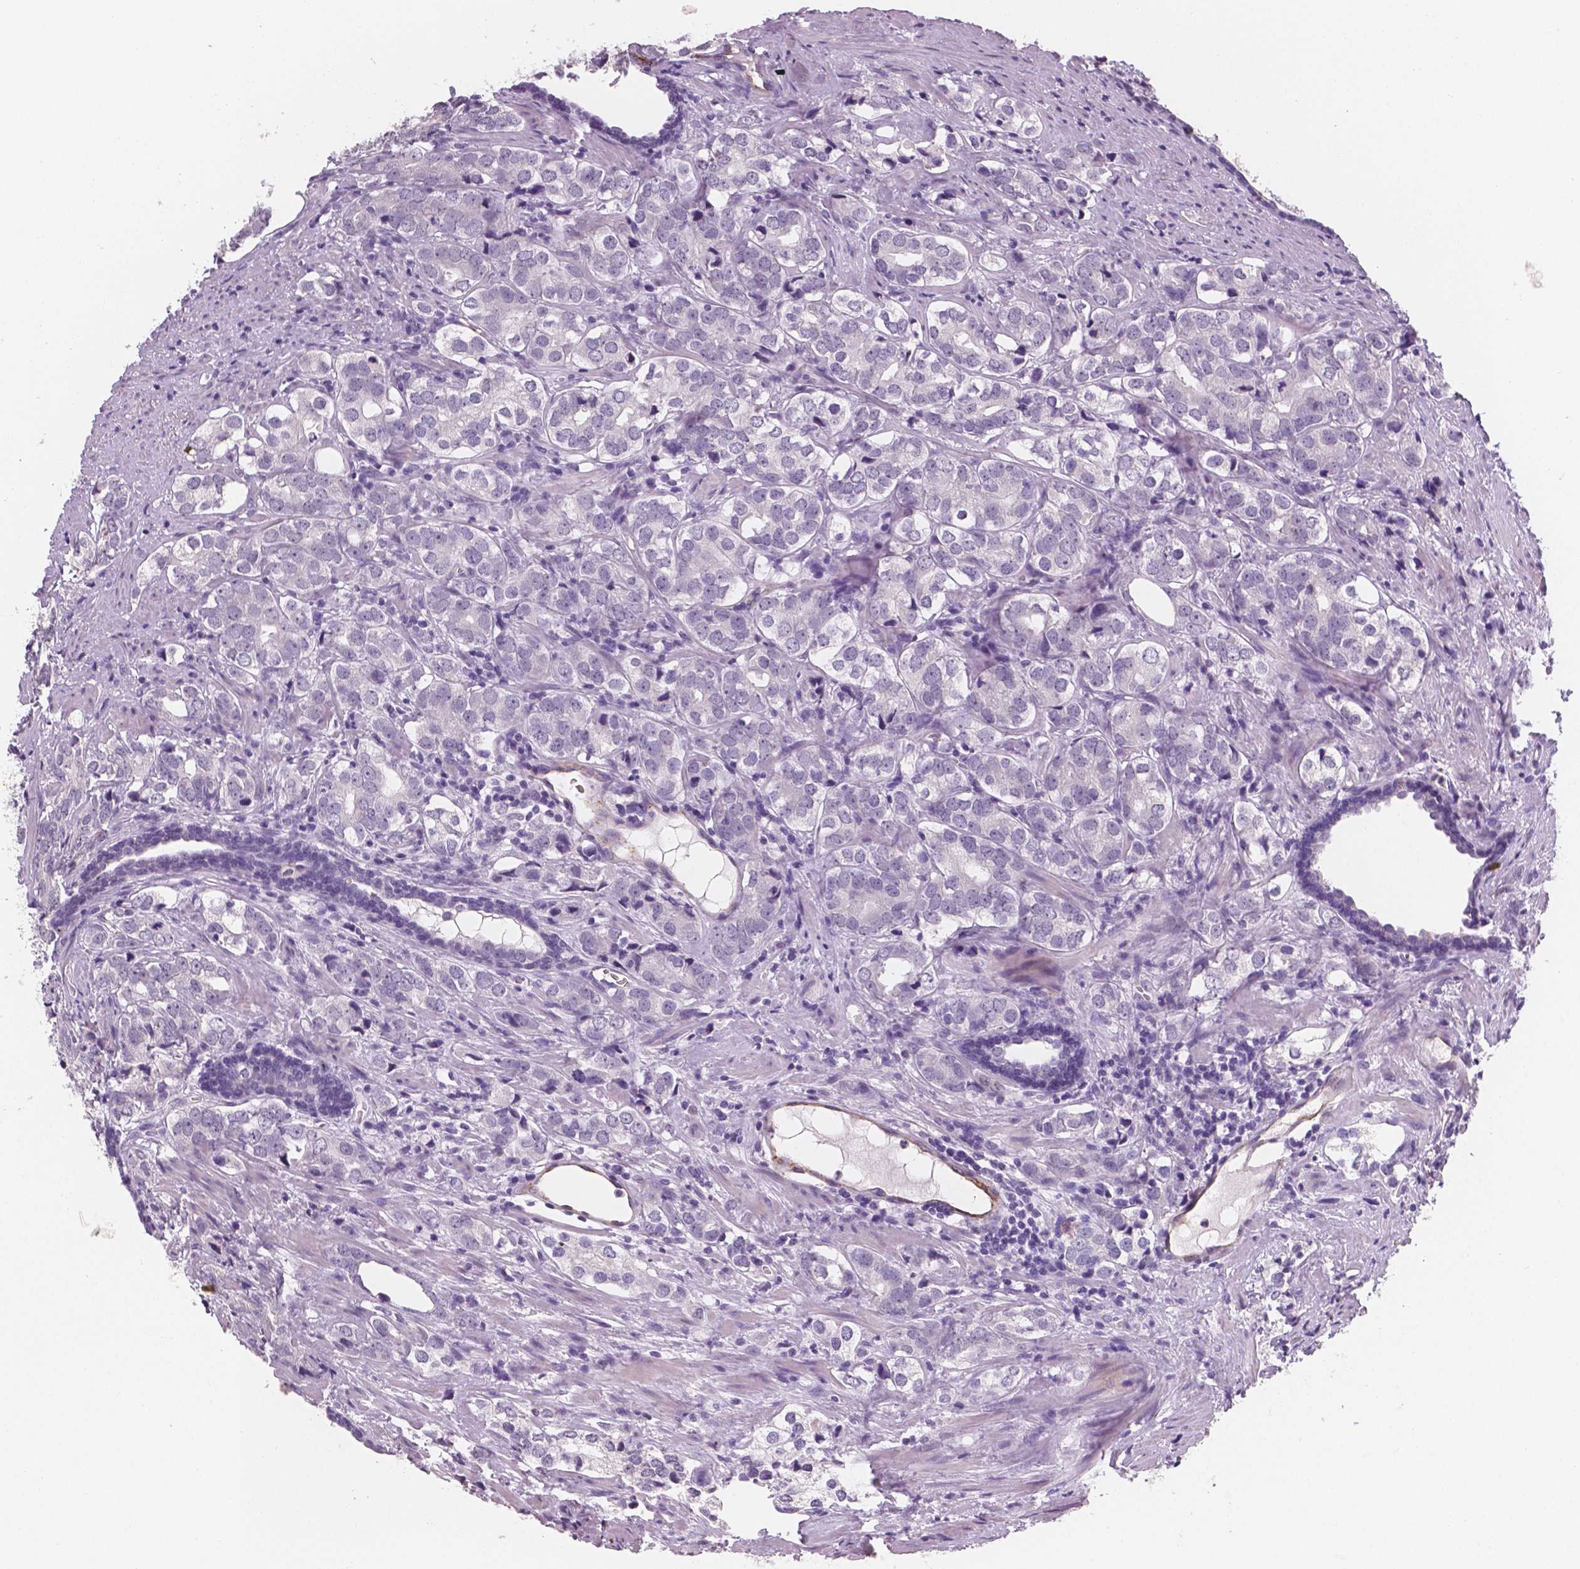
{"staining": {"intensity": "negative", "quantity": "none", "location": "none"}, "tissue": "prostate cancer", "cell_type": "Tumor cells", "image_type": "cancer", "snomed": [{"axis": "morphology", "description": "Adenocarcinoma, NOS"}, {"axis": "topography", "description": "Prostate and seminal vesicle, NOS"}], "caption": "High power microscopy histopathology image of an IHC histopathology image of prostate cancer (adenocarcinoma), revealing no significant staining in tumor cells.", "gene": "TSPAN7", "patient": {"sex": "male", "age": 63}}